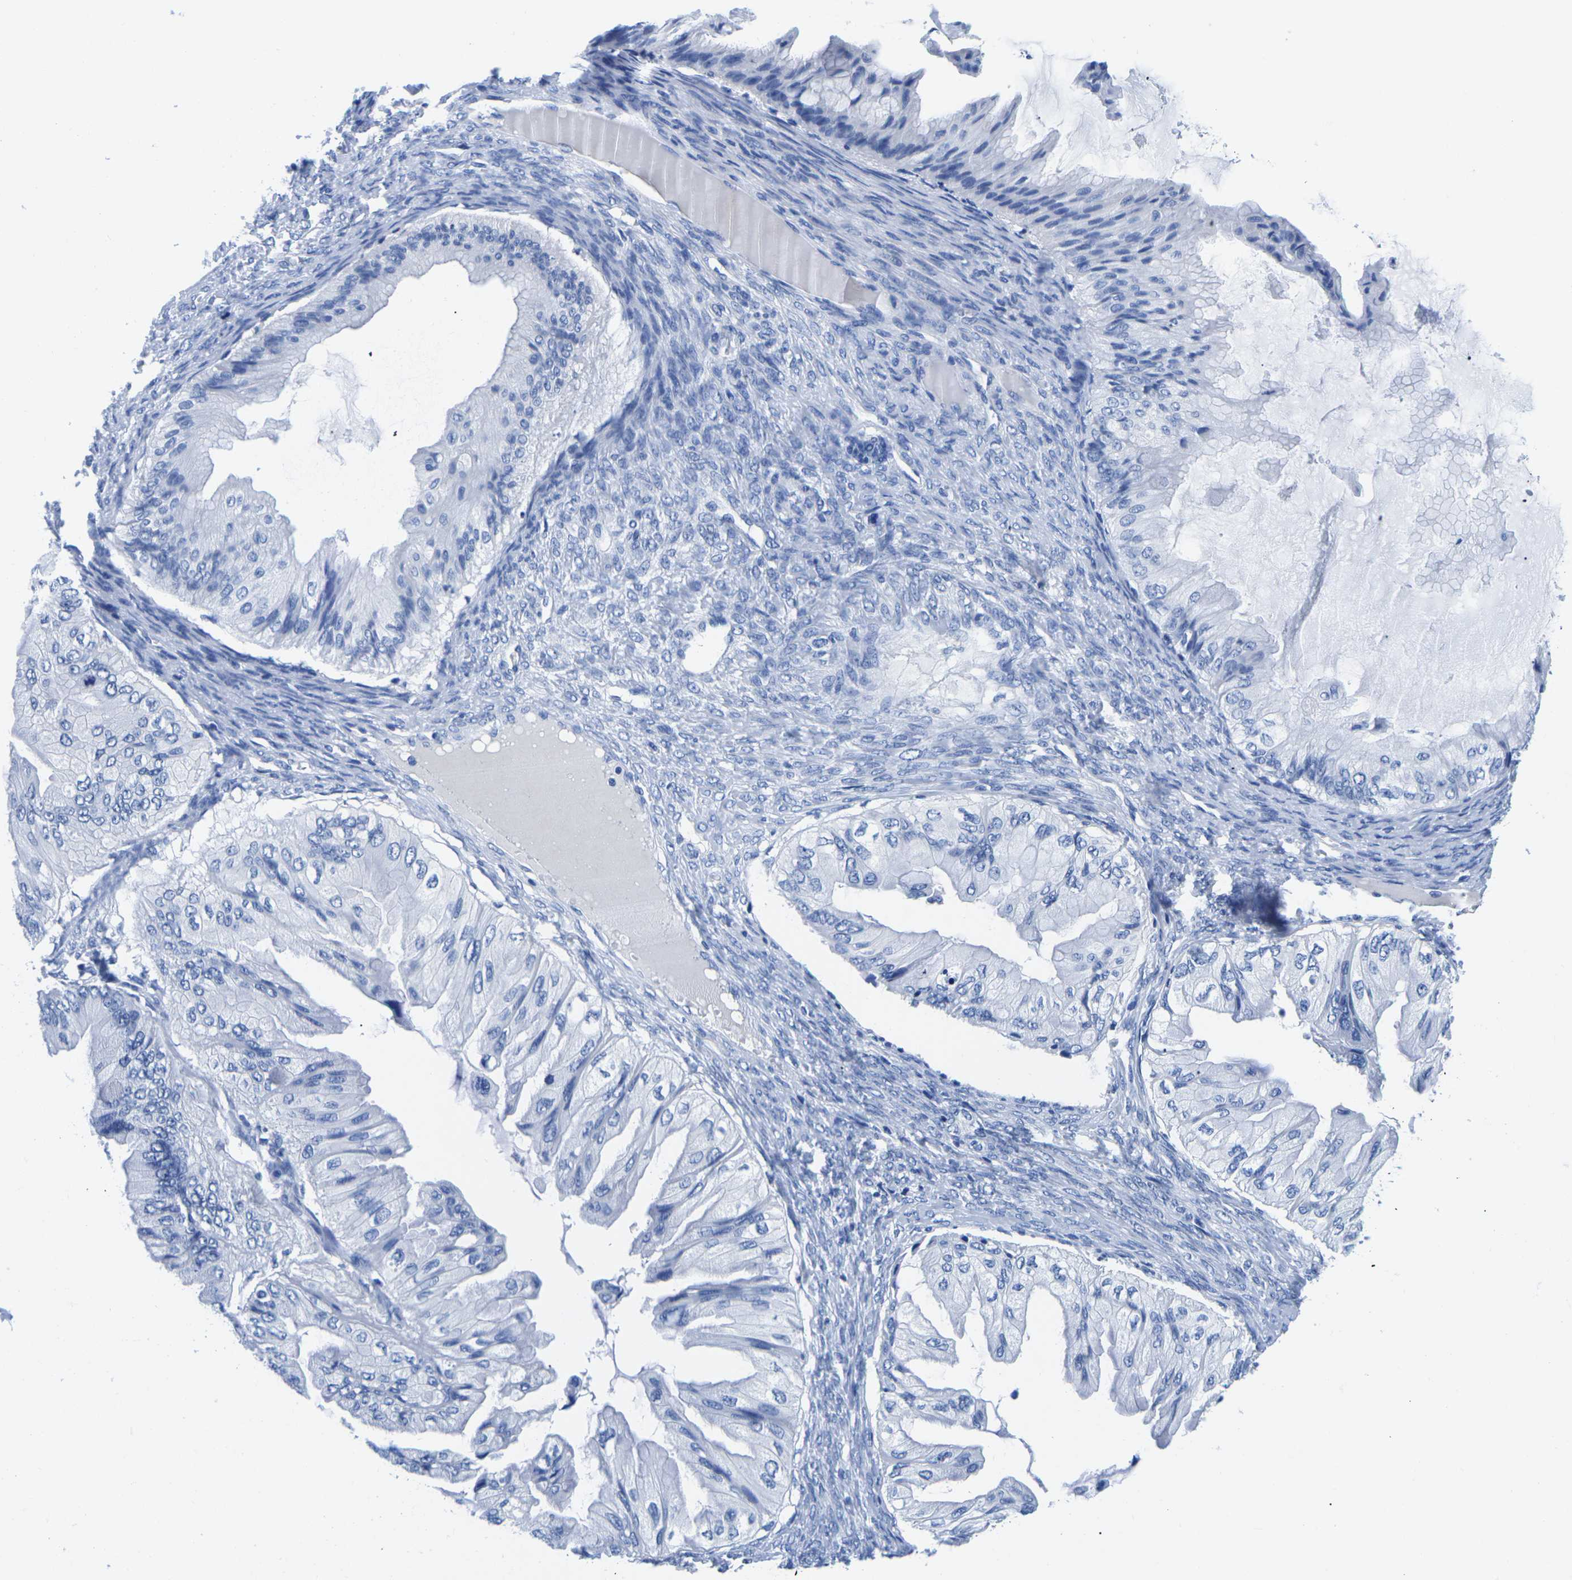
{"staining": {"intensity": "negative", "quantity": "none", "location": "none"}, "tissue": "ovarian cancer", "cell_type": "Tumor cells", "image_type": "cancer", "snomed": [{"axis": "morphology", "description": "Cystadenocarcinoma, mucinous, NOS"}, {"axis": "topography", "description": "Ovary"}], "caption": "Tumor cells are negative for protein expression in human mucinous cystadenocarcinoma (ovarian).", "gene": "CYP1A2", "patient": {"sex": "female", "age": 61}}